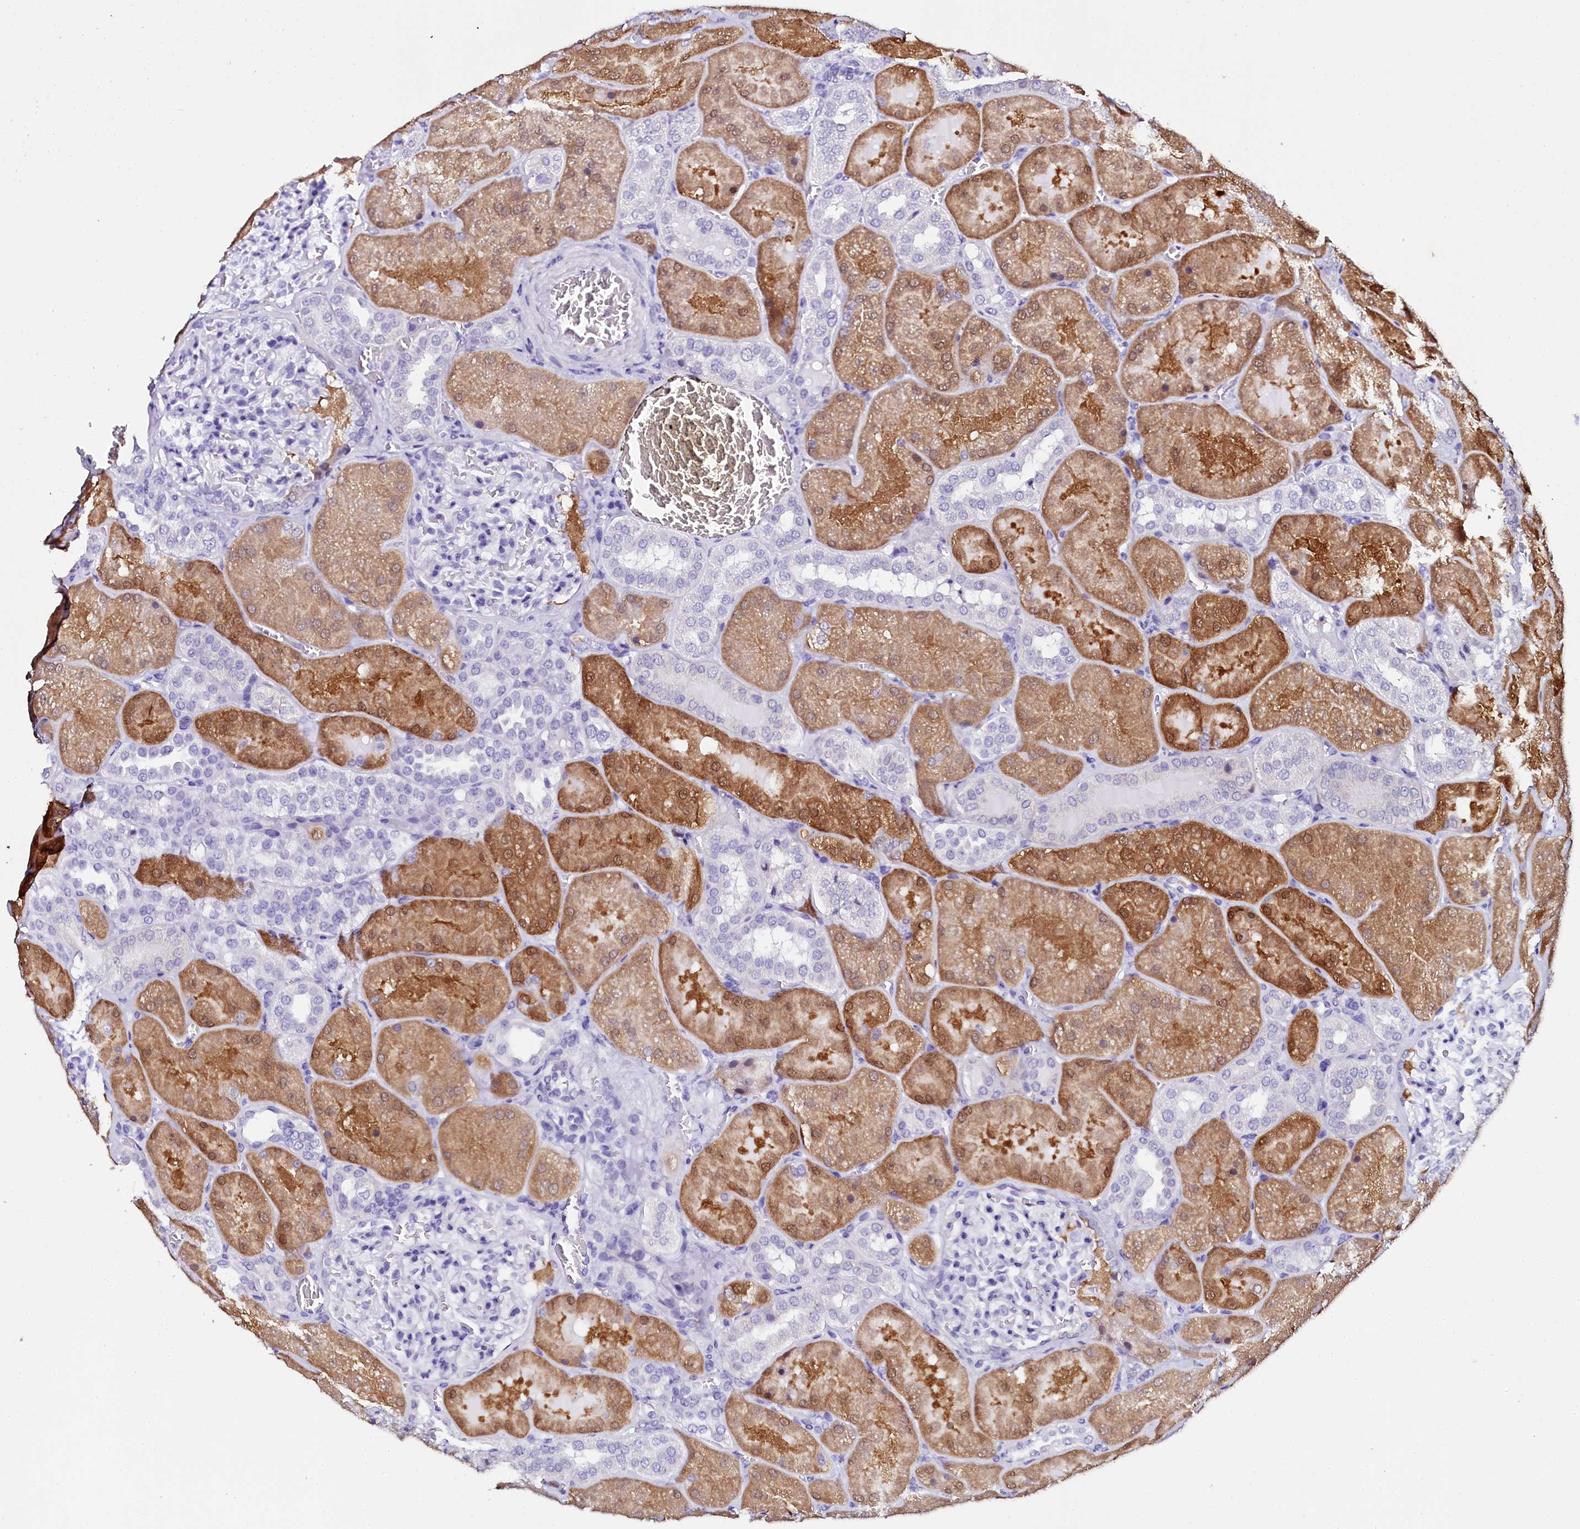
{"staining": {"intensity": "negative", "quantity": "none", "location": "none"}, "tissue": "kidney", "cell_type": "Cells in glomeruli", "image_type": "normal", "snomed": [{"axis": "morphology", "description": "Normal tissue, NOS"}, {"axis": "topography", "description": "Kidney"}], "caption": "A high-resolution image shows immunohistochemistry staining of benign kidney, which displays no significant expression in cells in glomeruli.", "gene": "SORD", "patient": {"sex": "male", "age": 28}}